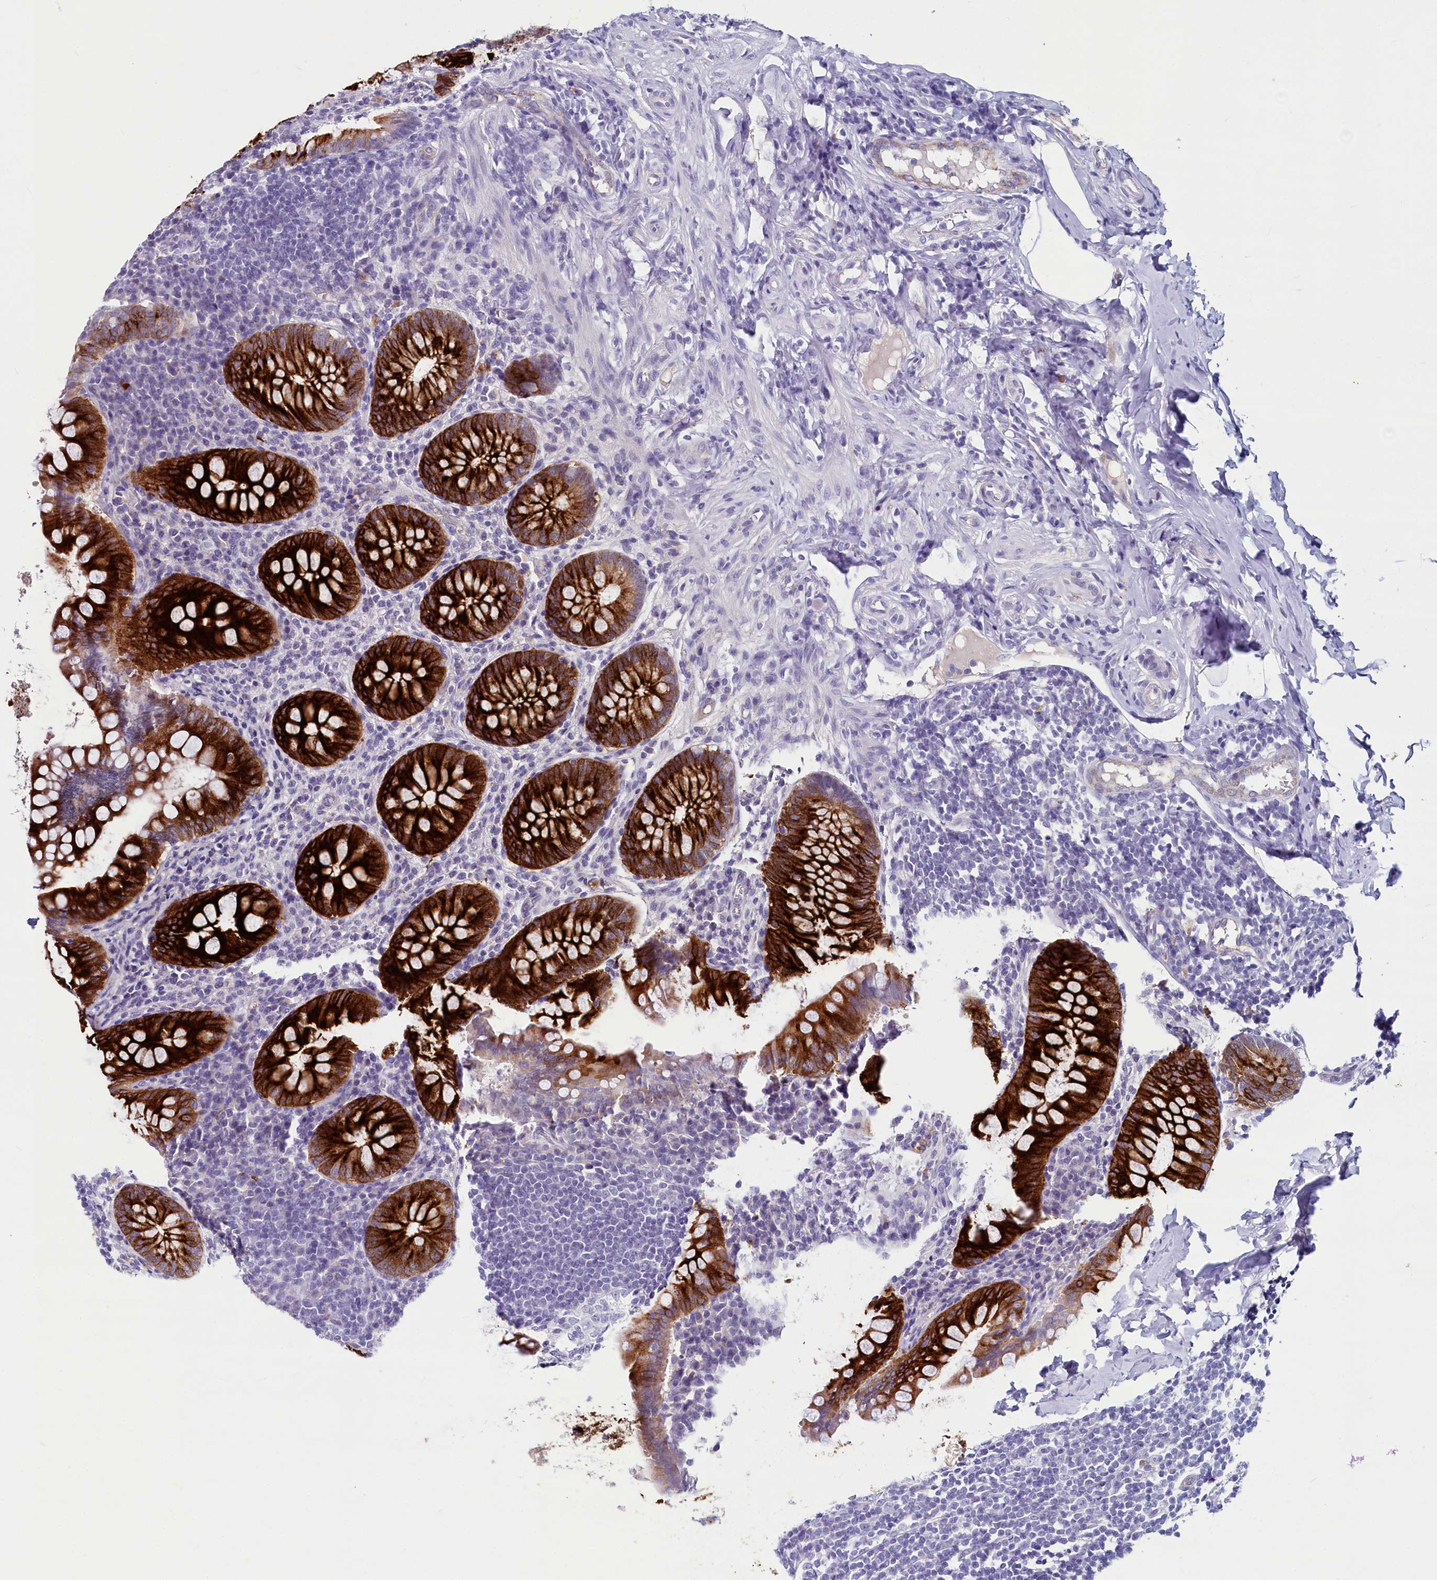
{"staining": {"intensity": "strong", "quantity": ">75%", "location": "cytoplasmic/membranous"}, "tissue": "appendix", "cell_type": "Glandular cells", "image_type": "normal", "snomed": [{"axis": "morphology", "description": "Normal tissue, NOS"}, {"axis": "topography", "description": "Appendix"}], "caption": "Immunohistochemical staining of normal human appendix shows high levels of strong cytoplasmic/membranous positivity in approximately >75% of glandular cells. Nuclei are stained in blue.", "gene": "INSC", "patient": {"sex": "female", "age": 33}}